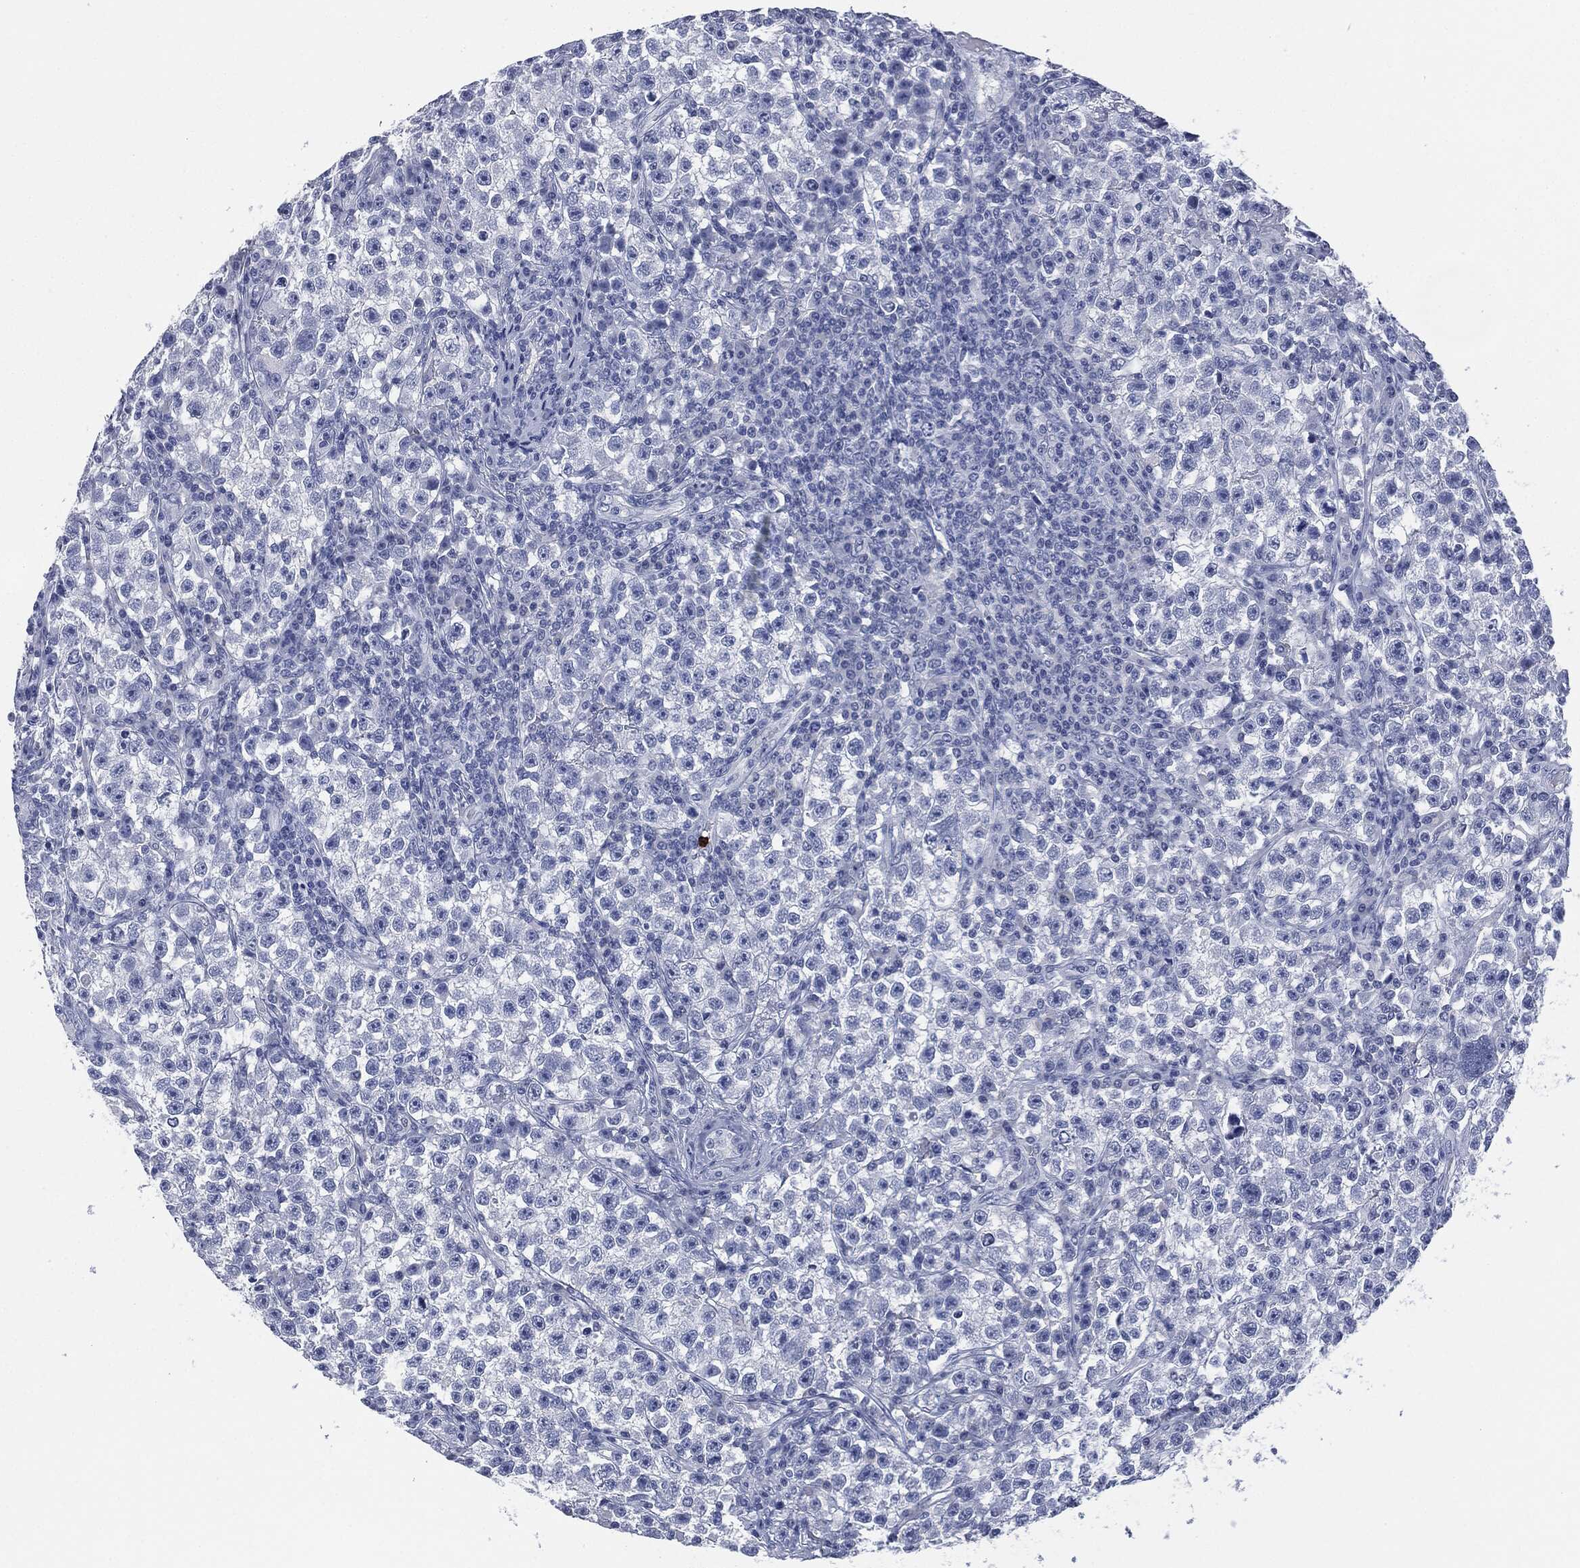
{"staining": {"intensity": "negative", "quantity": "none", "location": "none"}, "tissue": "testis cancer", "cell_type": "Tumor cells", "image_type": "cancer", "snomed": [{"axis": "morphology", "description": "Seminoma, NOS"}, {"axis": "topography", "description": "Testis"}], "caption": "Immunohistochemical staining of testis seminoma demonstrates no significant staining in tumor cells.", "gene": "CEACAM8", "patient": {"sex": "male", "age": 22}}